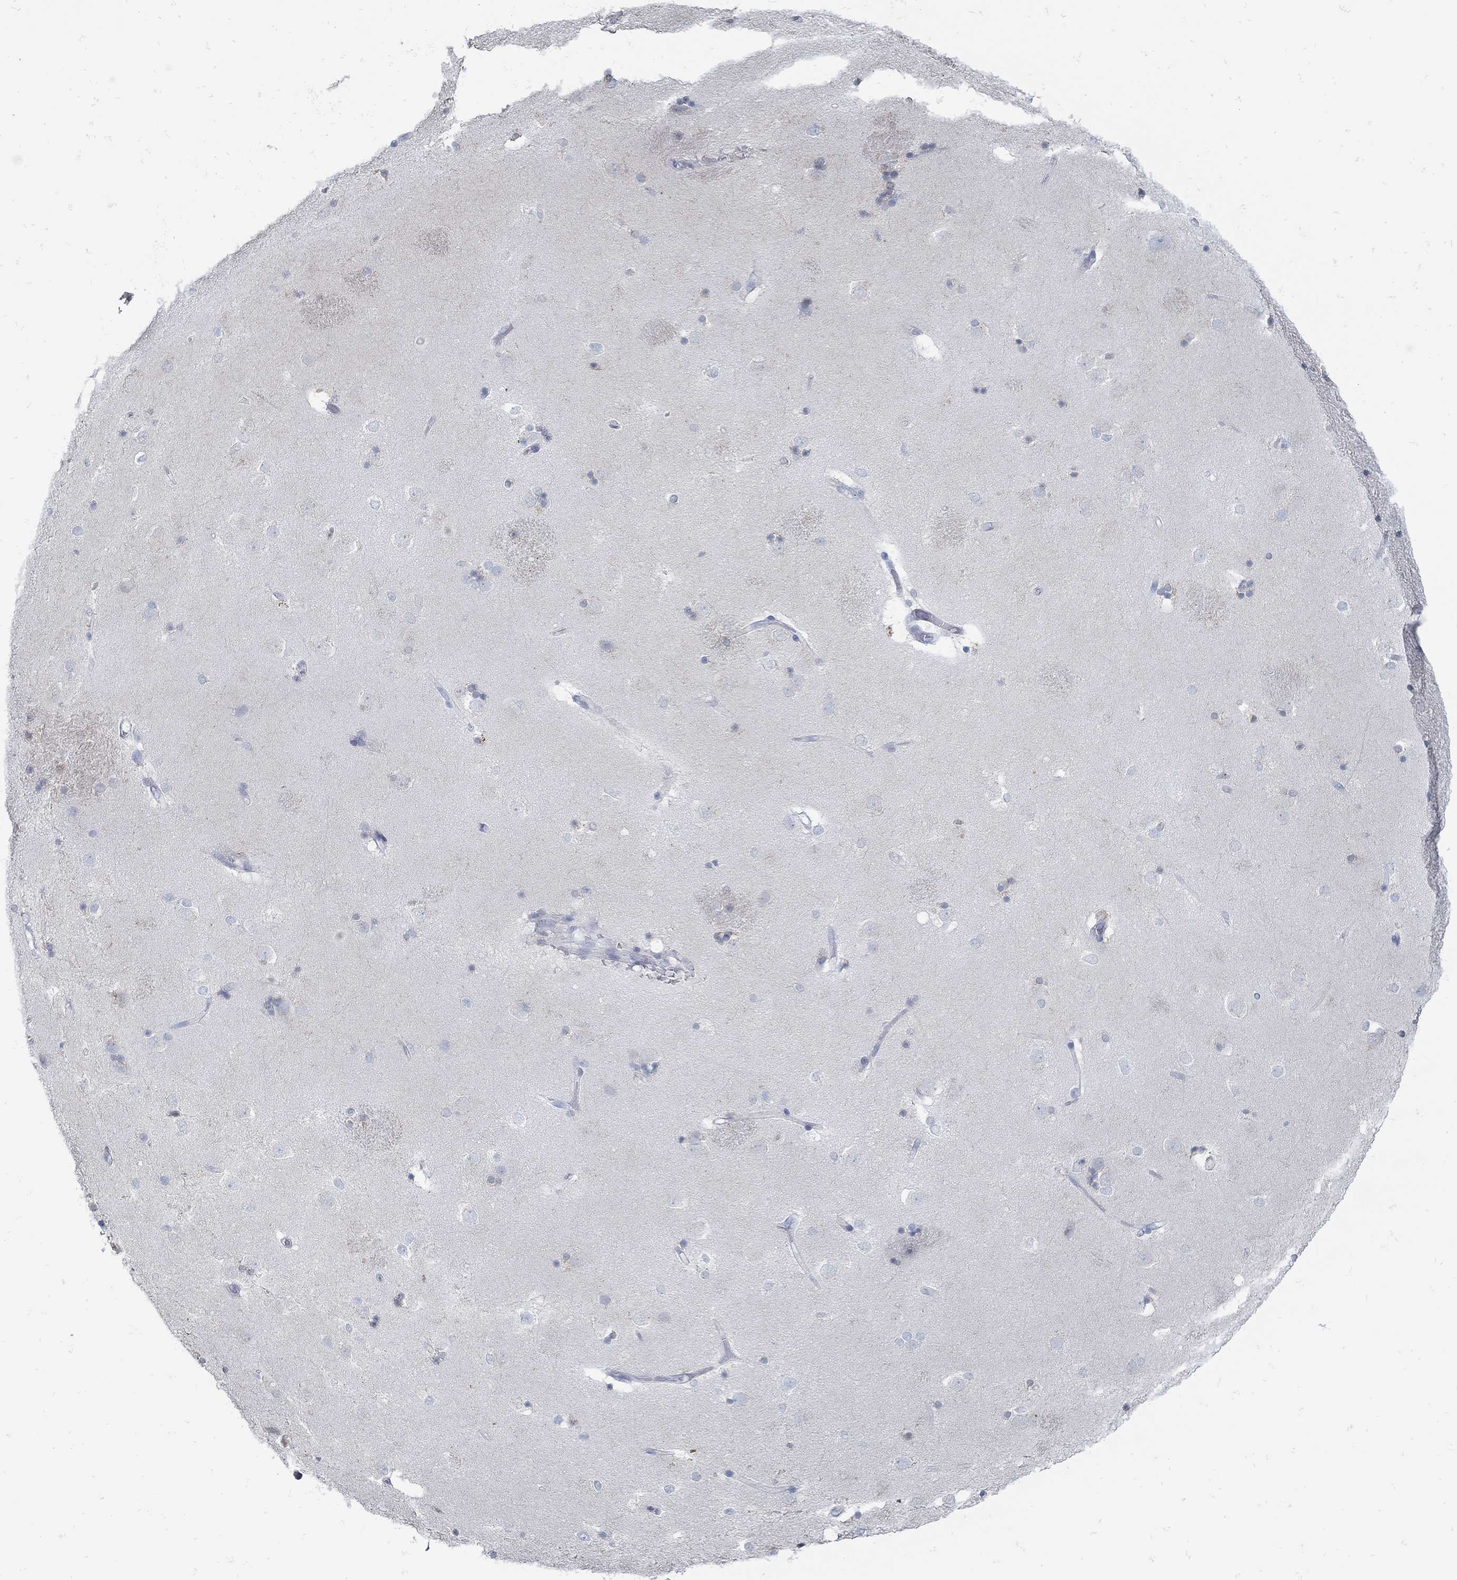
{"staining": {"intensity": "weak", "quantity": "<25%", "location": "cytoplasmic/membranous"}, "tissue": "caudate", "cell_type": "Glial cells", "image_type": "normal", "snomed": [{"axis": "morphology", "description": "Normal tissue, NOS"}, {"axis": "topography", "description": "Lateral ventricle wall"}], "caption": "High magnification brightfield microscopy of benign caudate stained with DAB (3,3'-diaminobenzidine) (brown) and counterstained with hematoxylin (blue): glial cells show no significant expression.", "gene": "ZFAND4", "patient": {"sex": "male", "age": 51}}